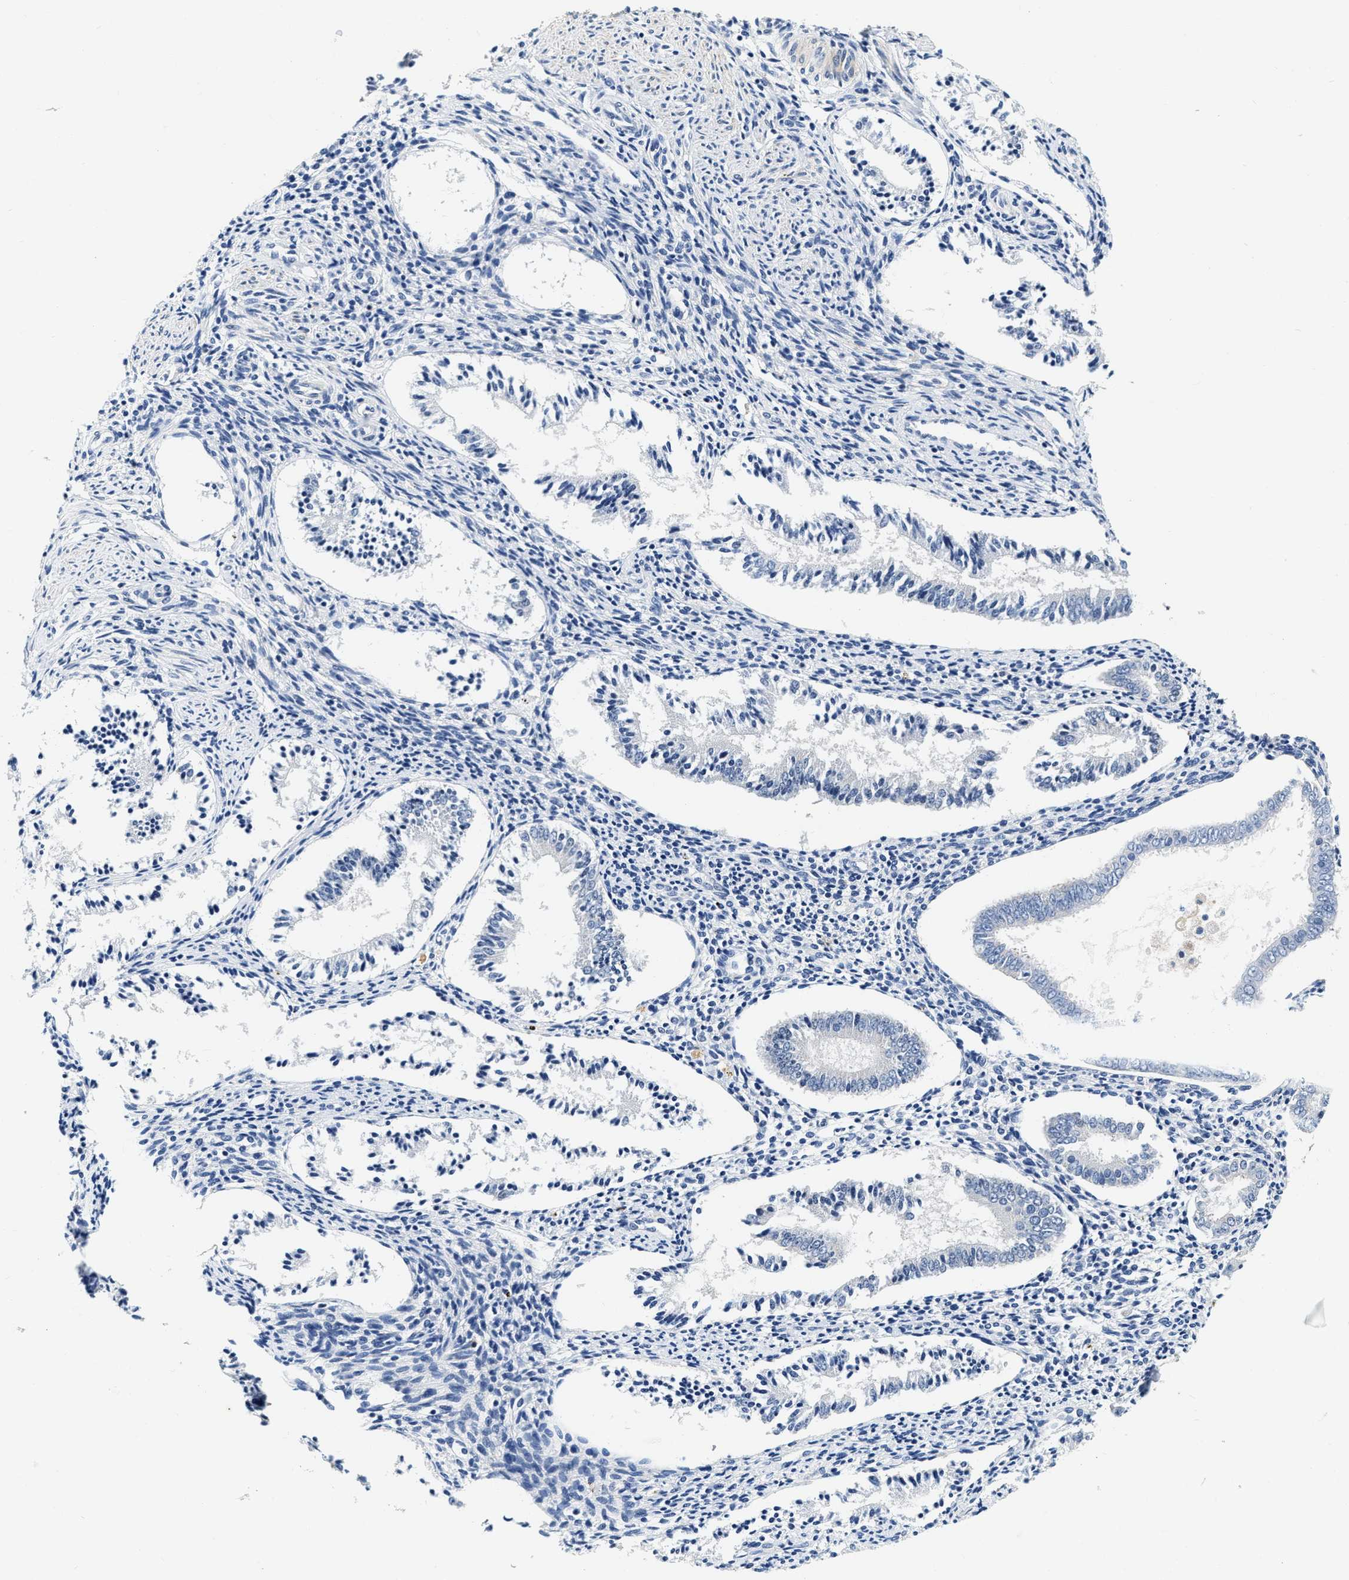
{"staining": {"intensity": "negative", "quantity": "none", "location": "none"}, "tissue": "endometrium", "cell_type": "Cells in endometrial stroma", "image_type": "normal", "snomed": [{"axis": "morphology", "description": "Normal tissue, NOS"}, {"axis": "topography", "description": "Endometrium"}], "caption": "Cells in endometrial stroma show no significant positivity in benign endometrium. The staining is performed using DAB brown chromogen with nuclei counter-stained in using hematoxylin.", "gene": "EIF2AK2", "patient": {"sex": "female", "age": 42}}